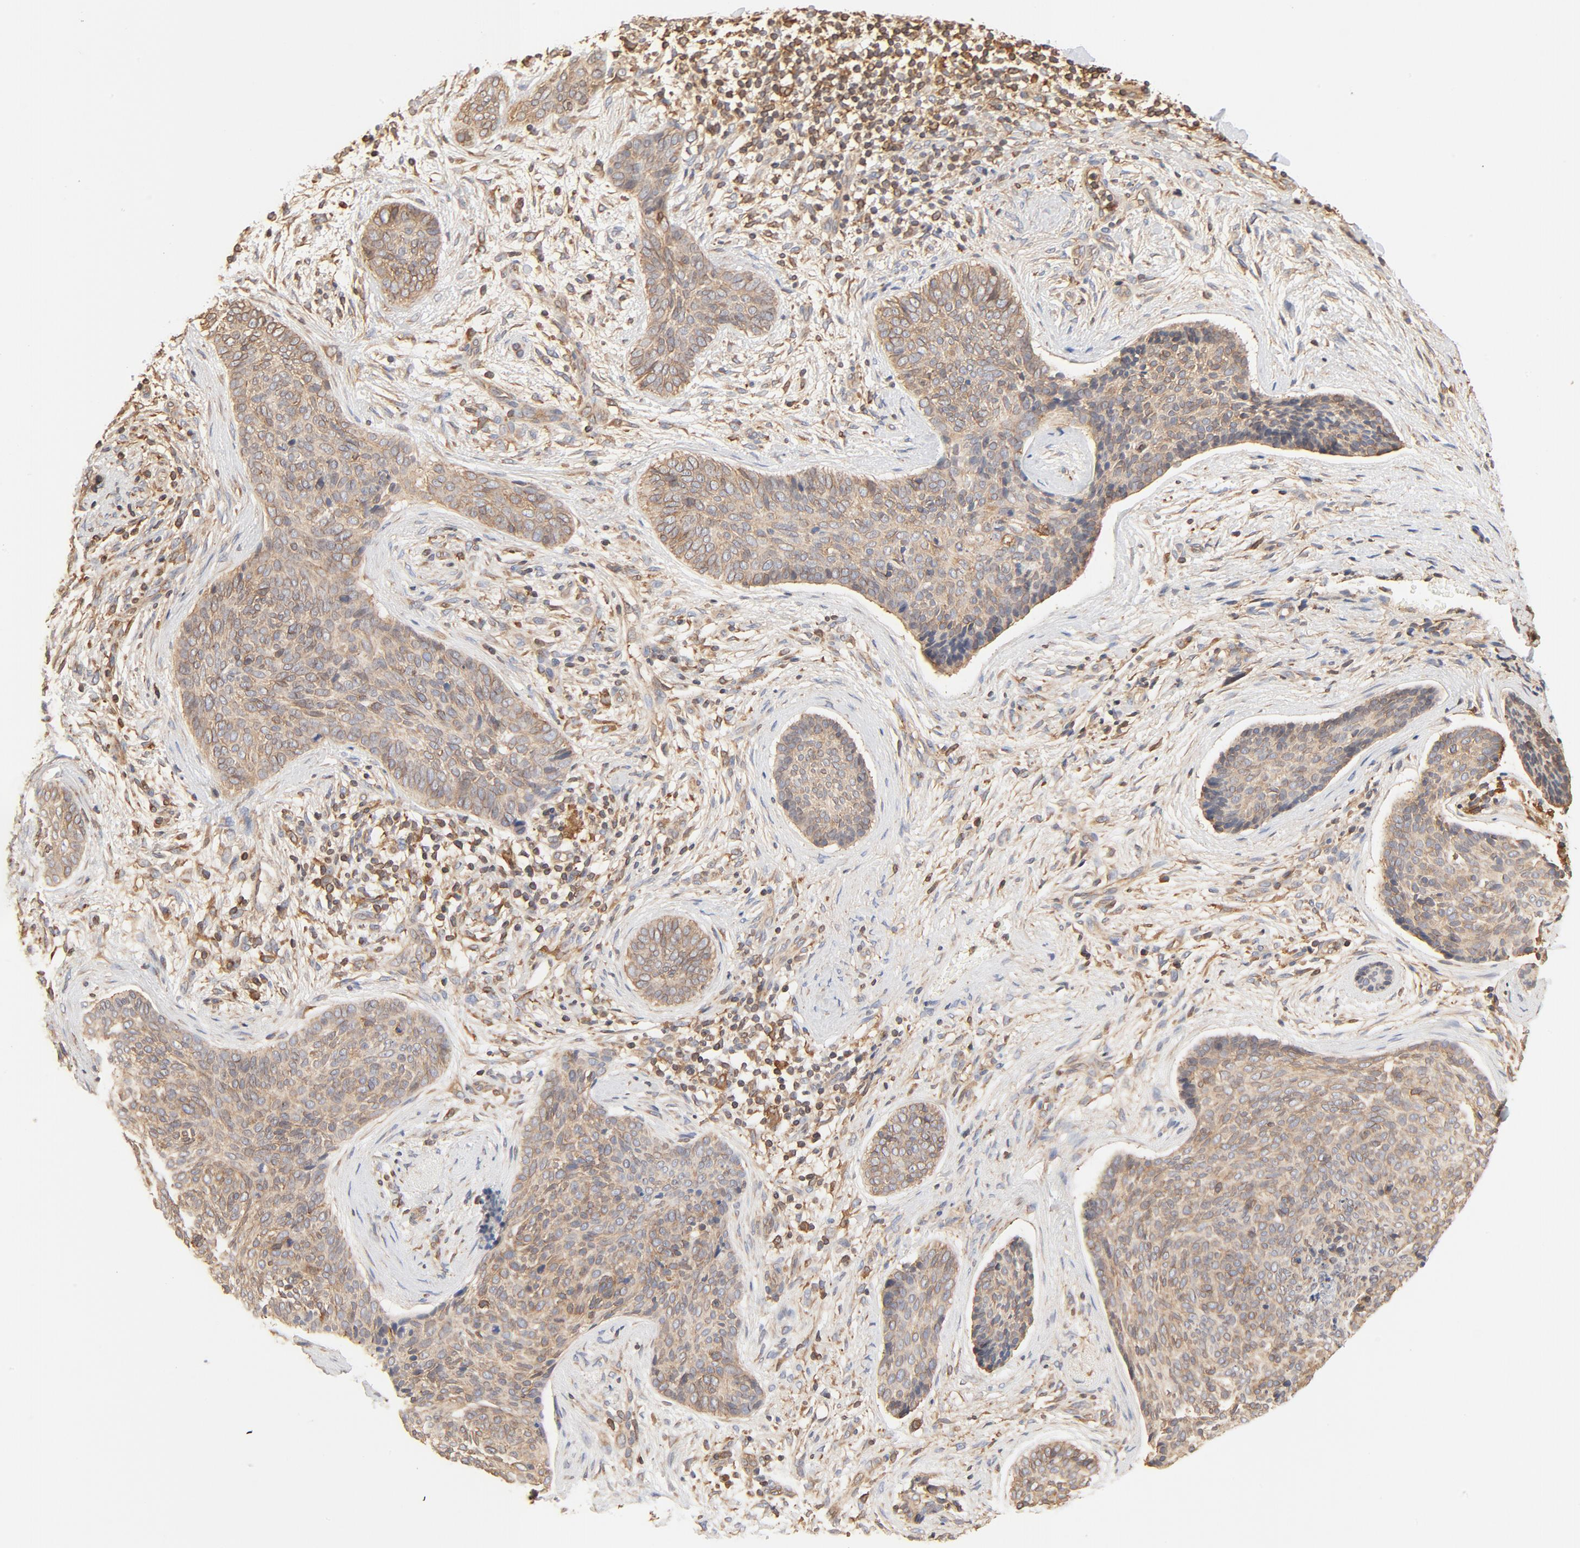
{"staining": {"intensity": "weak", "quantity": ">75%", "location": "cytoplasmic/membranous"}, "tissue": "skin cancer", "cell_type": "Tumor cells", "image_type": "cancer", "snomed": [{"axis": "morphology", "description": "Normal tissue, NOS"}, {"axis": "morphology", "description": "Basal cell carcinoma"}, {"axis": "topography", "description": "Skin"}], "caption": "Skin basal cell carcinoma stained with DAB IHC shows low levels of weak cytoplasmic/membranous positivity in about >75% of tumor cells.", "gene": "BCAP31", "patient": {"sex": "female", "age": 57}}